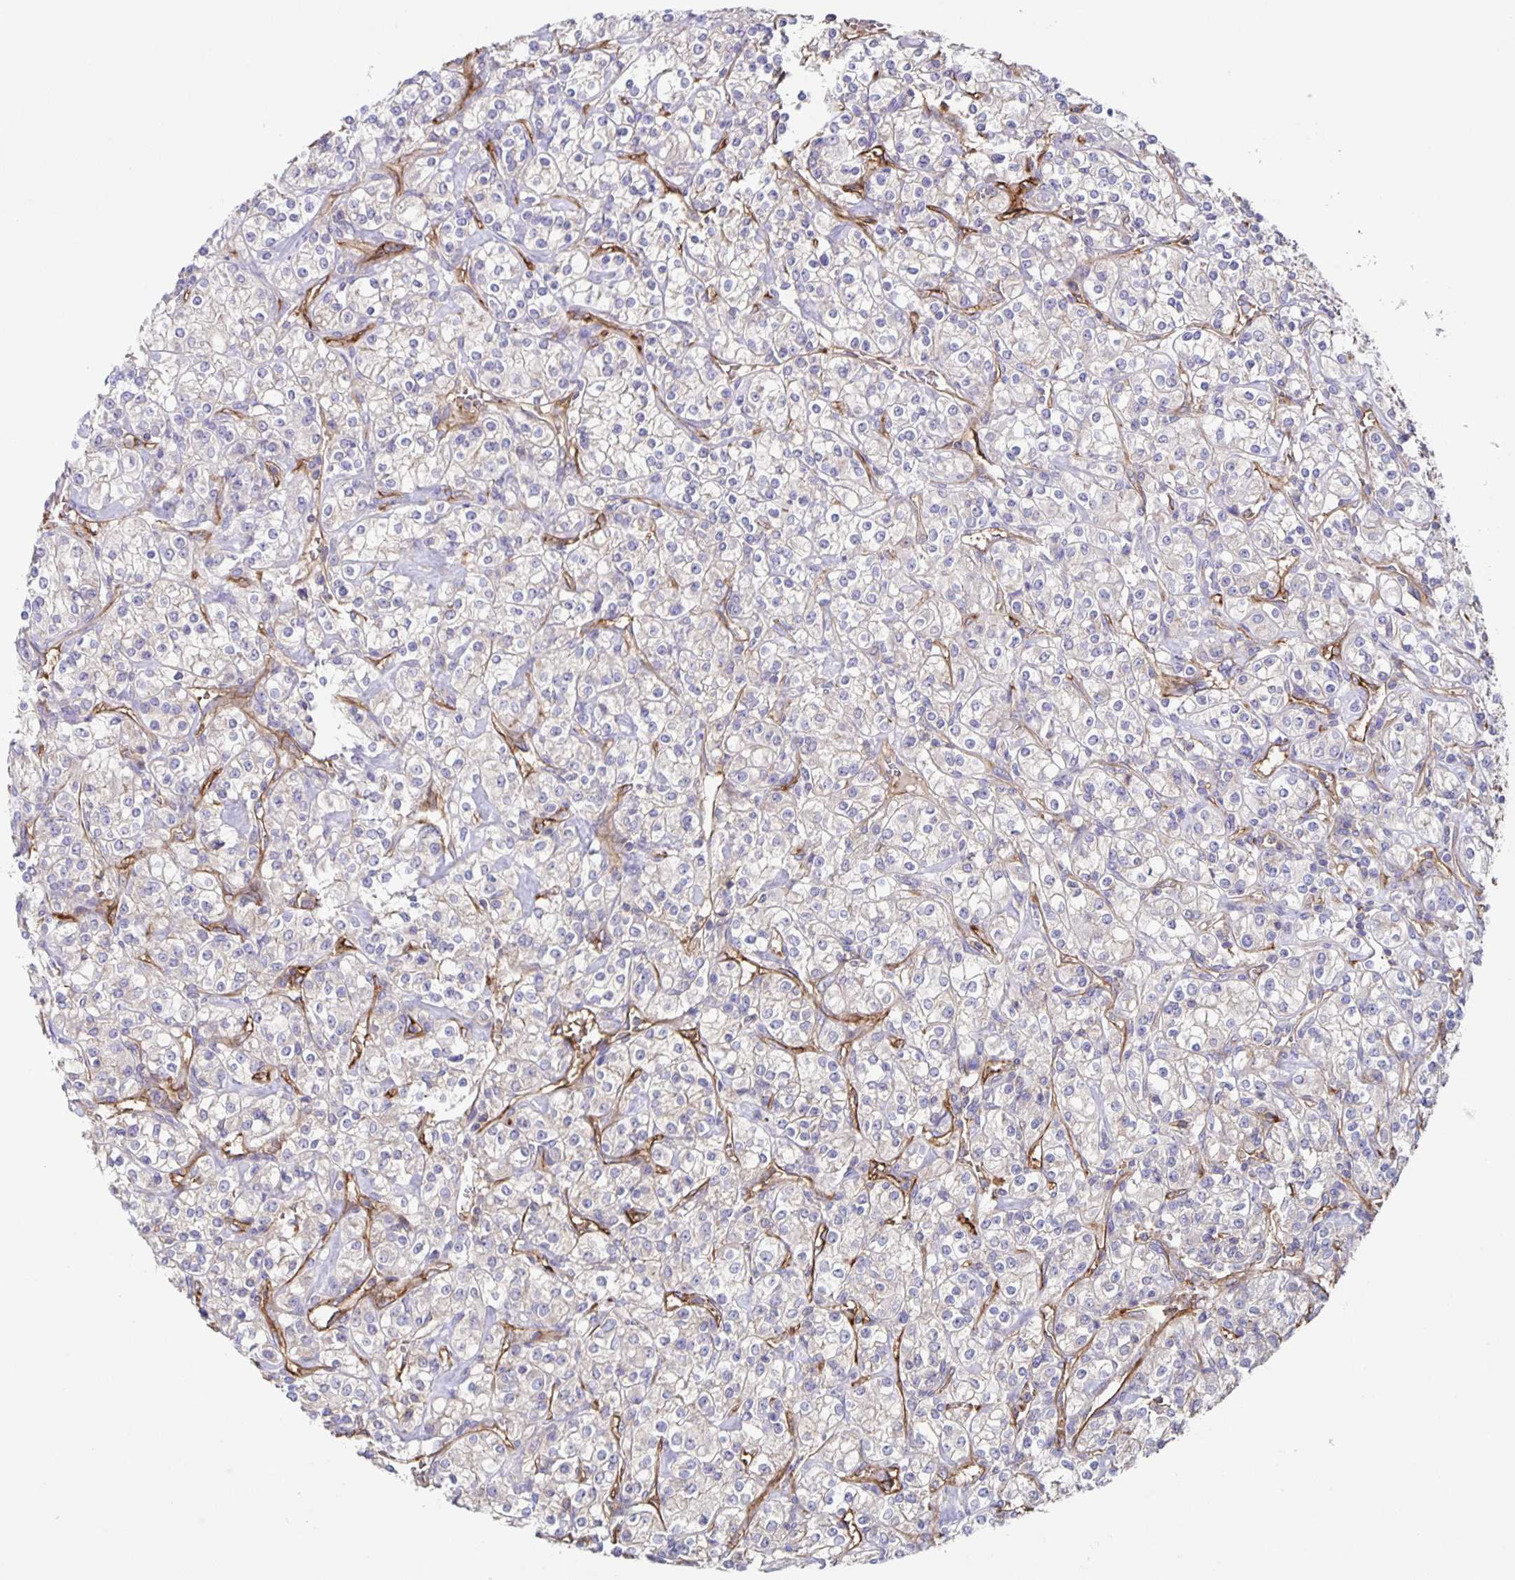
{"staining": {"intensity": "negative", "quantity": "none", "location": "none"}, "tissue": "renal cancer", "cell_type": "Tumor cells", "image_type": "cancer", "snomed": [{"axis": "morphology", "description": "Adenocarcinoma, NOS"}, {"axis": "topography", "description": "Kidney"}], "caption": "An immunohistochemistry (IHC) photomicrograph of adenocarcinoma (renal) is shown. There is no staining in tumor cells of adenocarcinoma (renal).", "gene": "ITGA2", "patient": {"sex": "male", "age": 77}}